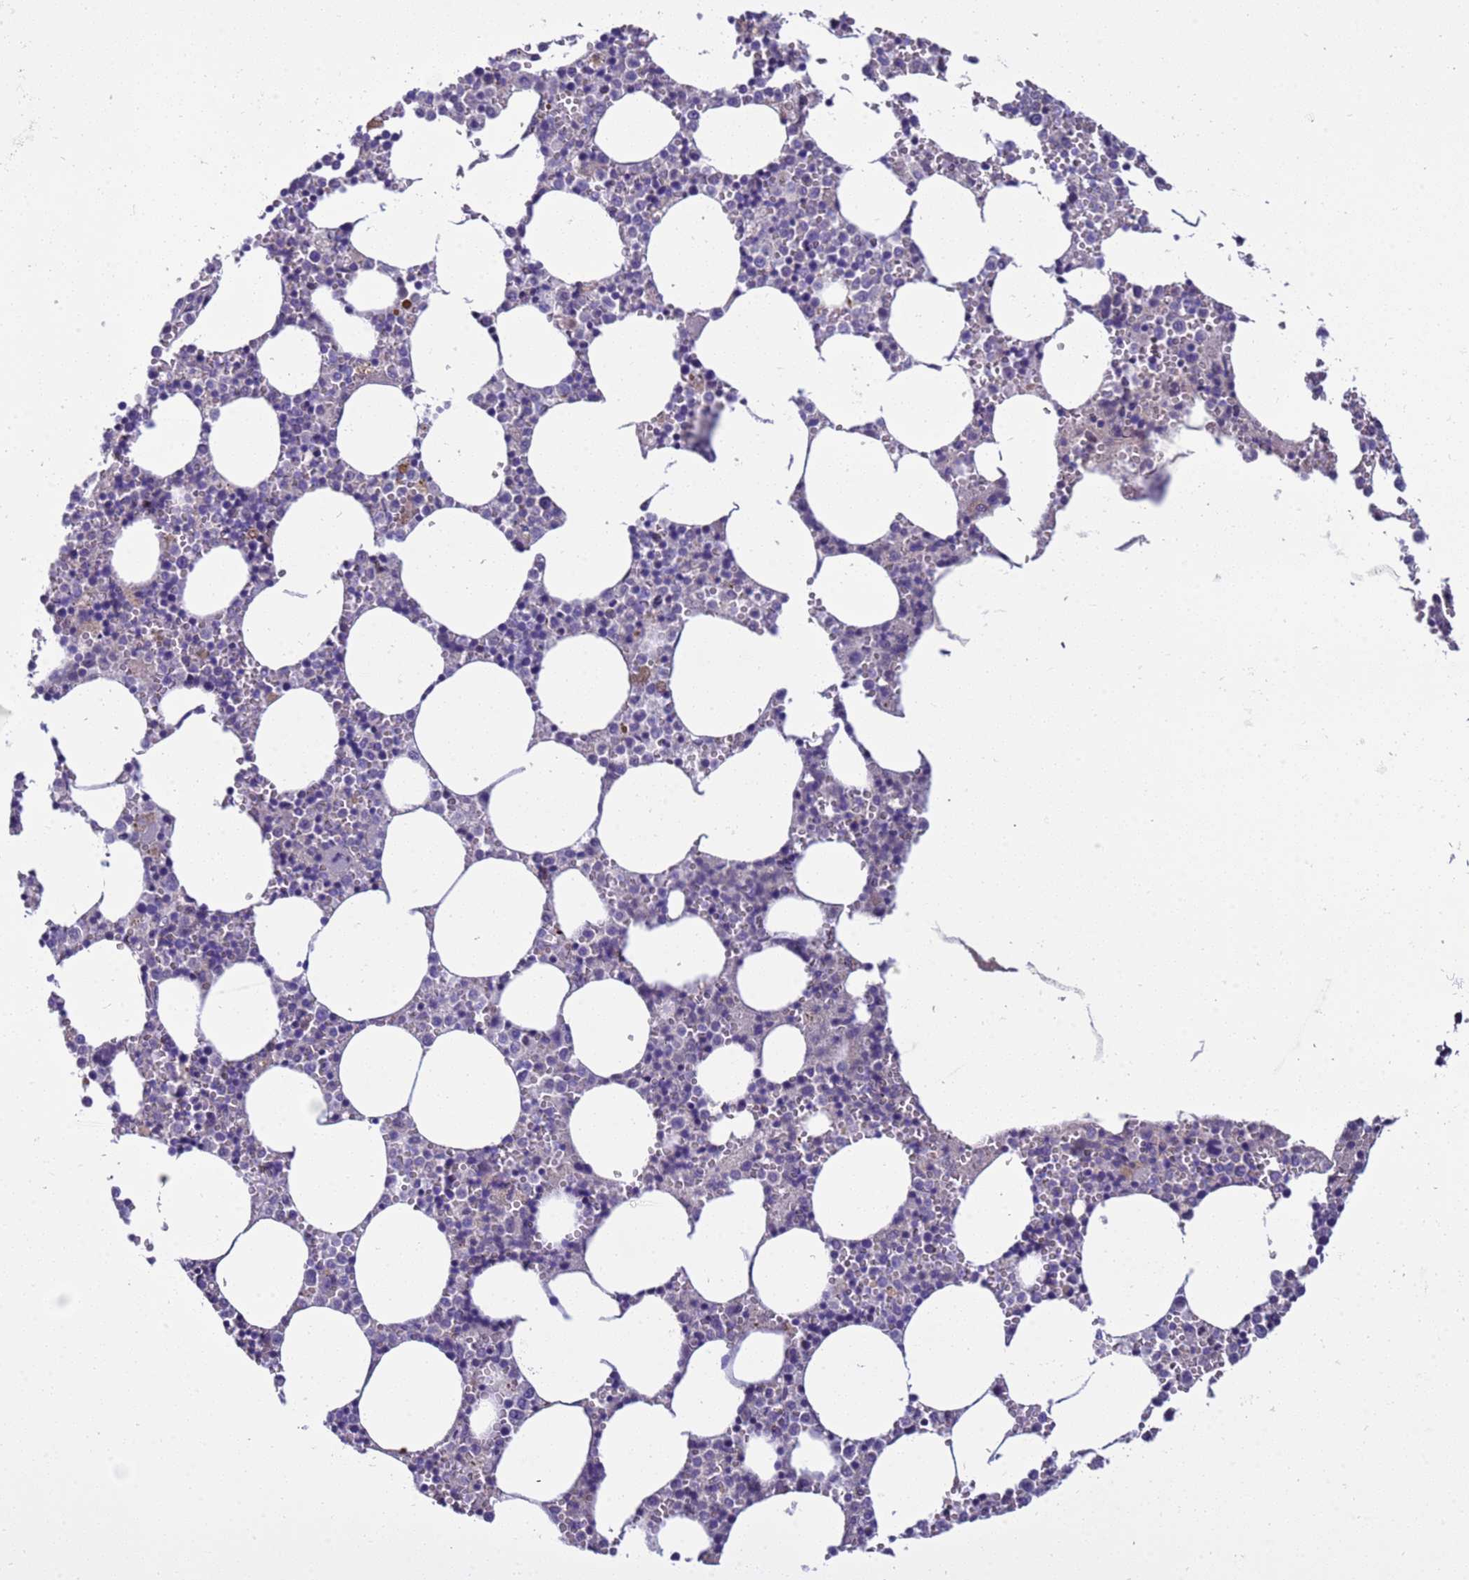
{"staining": {"intensity": "negative", "quantity": "none", "location": "none"}, "tissue": "bone marrow", "cell_type": "Hematopoietic cells", "image_type": "normal", "snomed": [{"axis": "morphology", "description": "Normal tissue, NOS"}, {"axis": "topography", "description": "Bone marrow"}], "caption": "Immunohistochemistry (IHC) photomicrograph of normal bone marrow: human bone marrow stained with DAB (3,3'-diaminobenzidine) displays no significant protein positivity in hematopoietic cells.", "gene": "TRIM51G", "patient": {"sex": "female", "age": 64}}